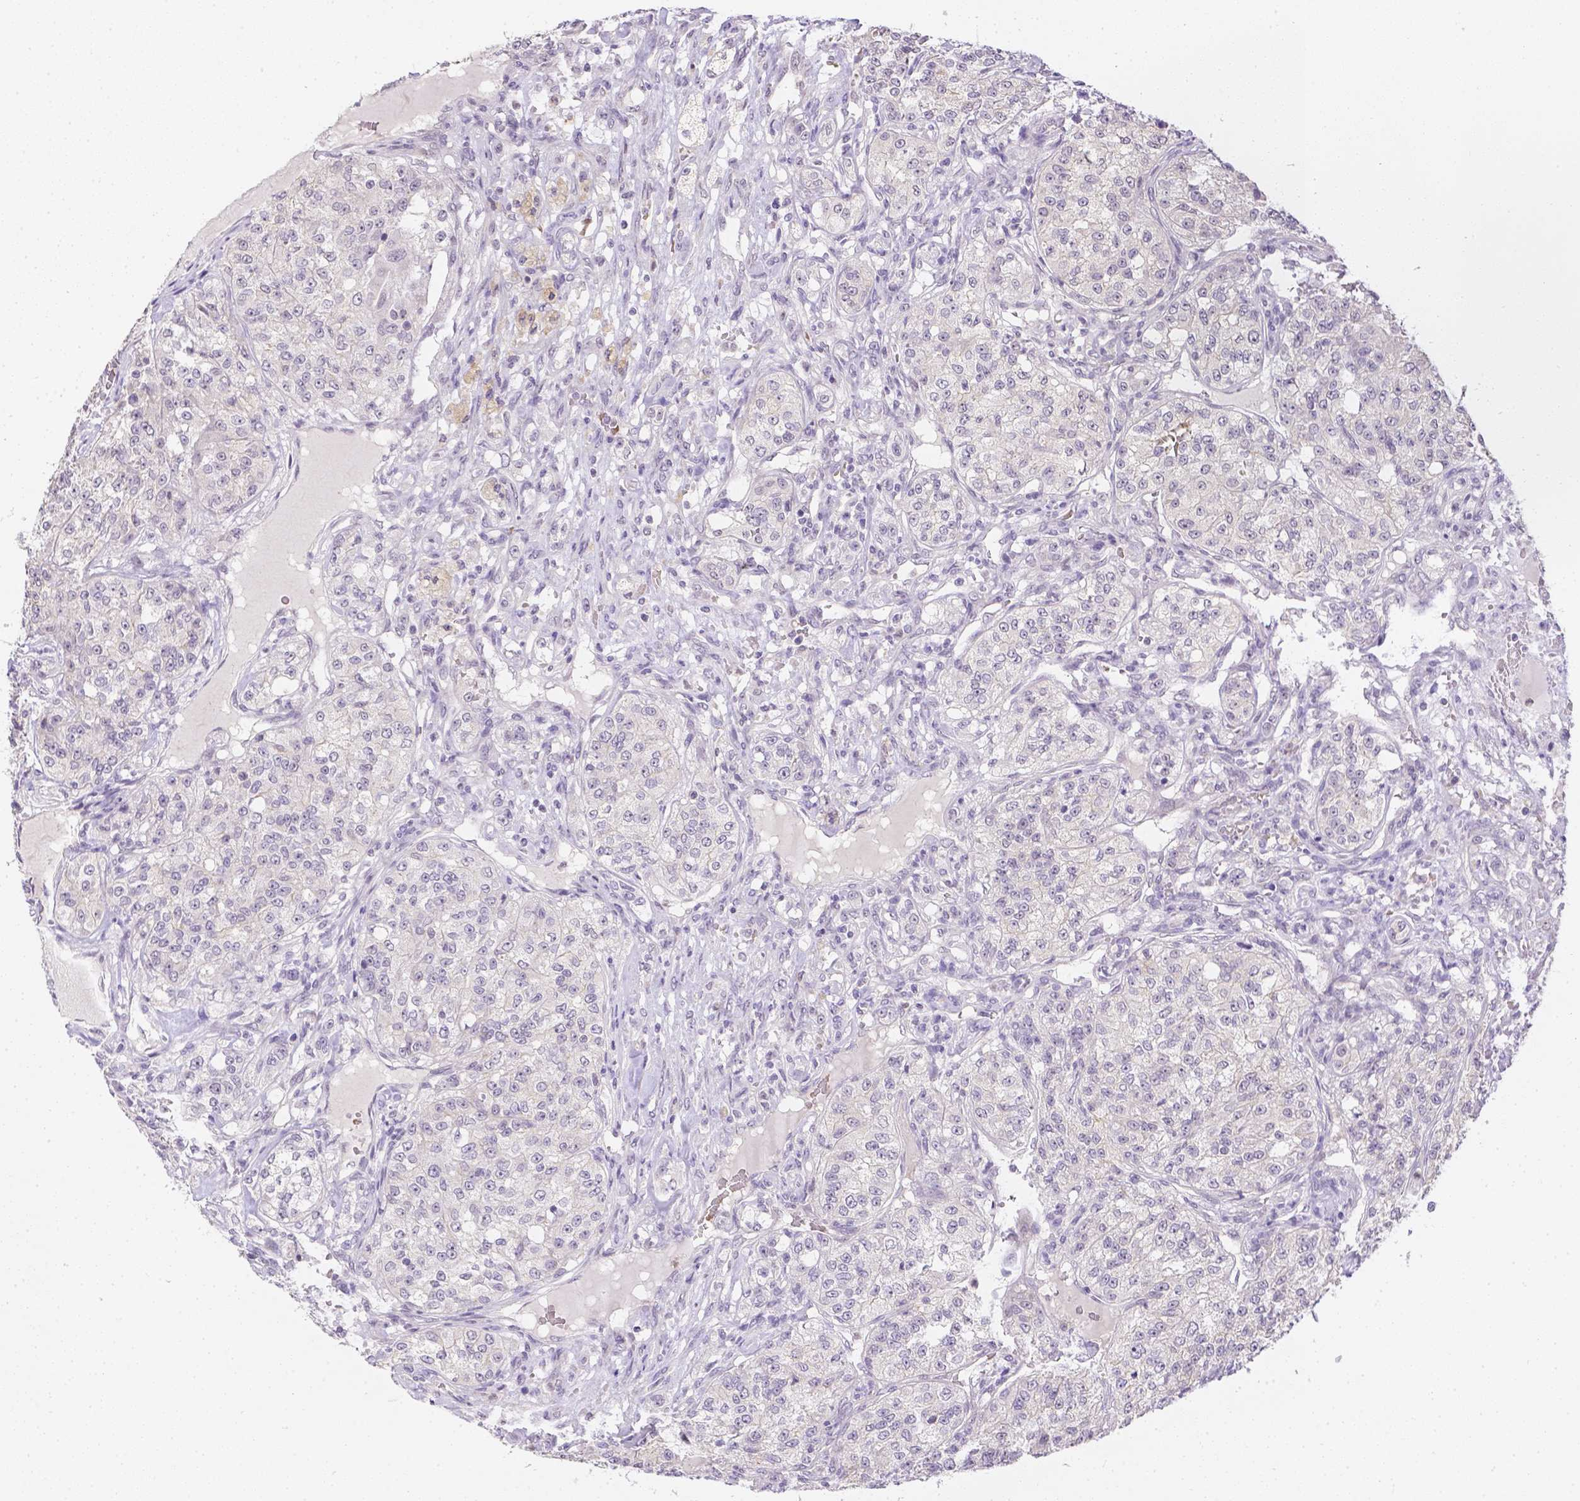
{"staining": {"intensity": "negative", "quantity": "none", "location": "none"}, "tissue": "renal cancer", "cell_type": "Tumor cells", "image_type": "cancer", "snomed": [{"axis": "morphology", "description": "Adenocarcinoma, NOS"}, {"axis": "topography", "description": "Kidney"}], "caption": "Tumor cells show no significant positivity in adenocarcinoma (renal).", "gene": "ZNF280B", "patient": {"sex": "female", "age": 63}}